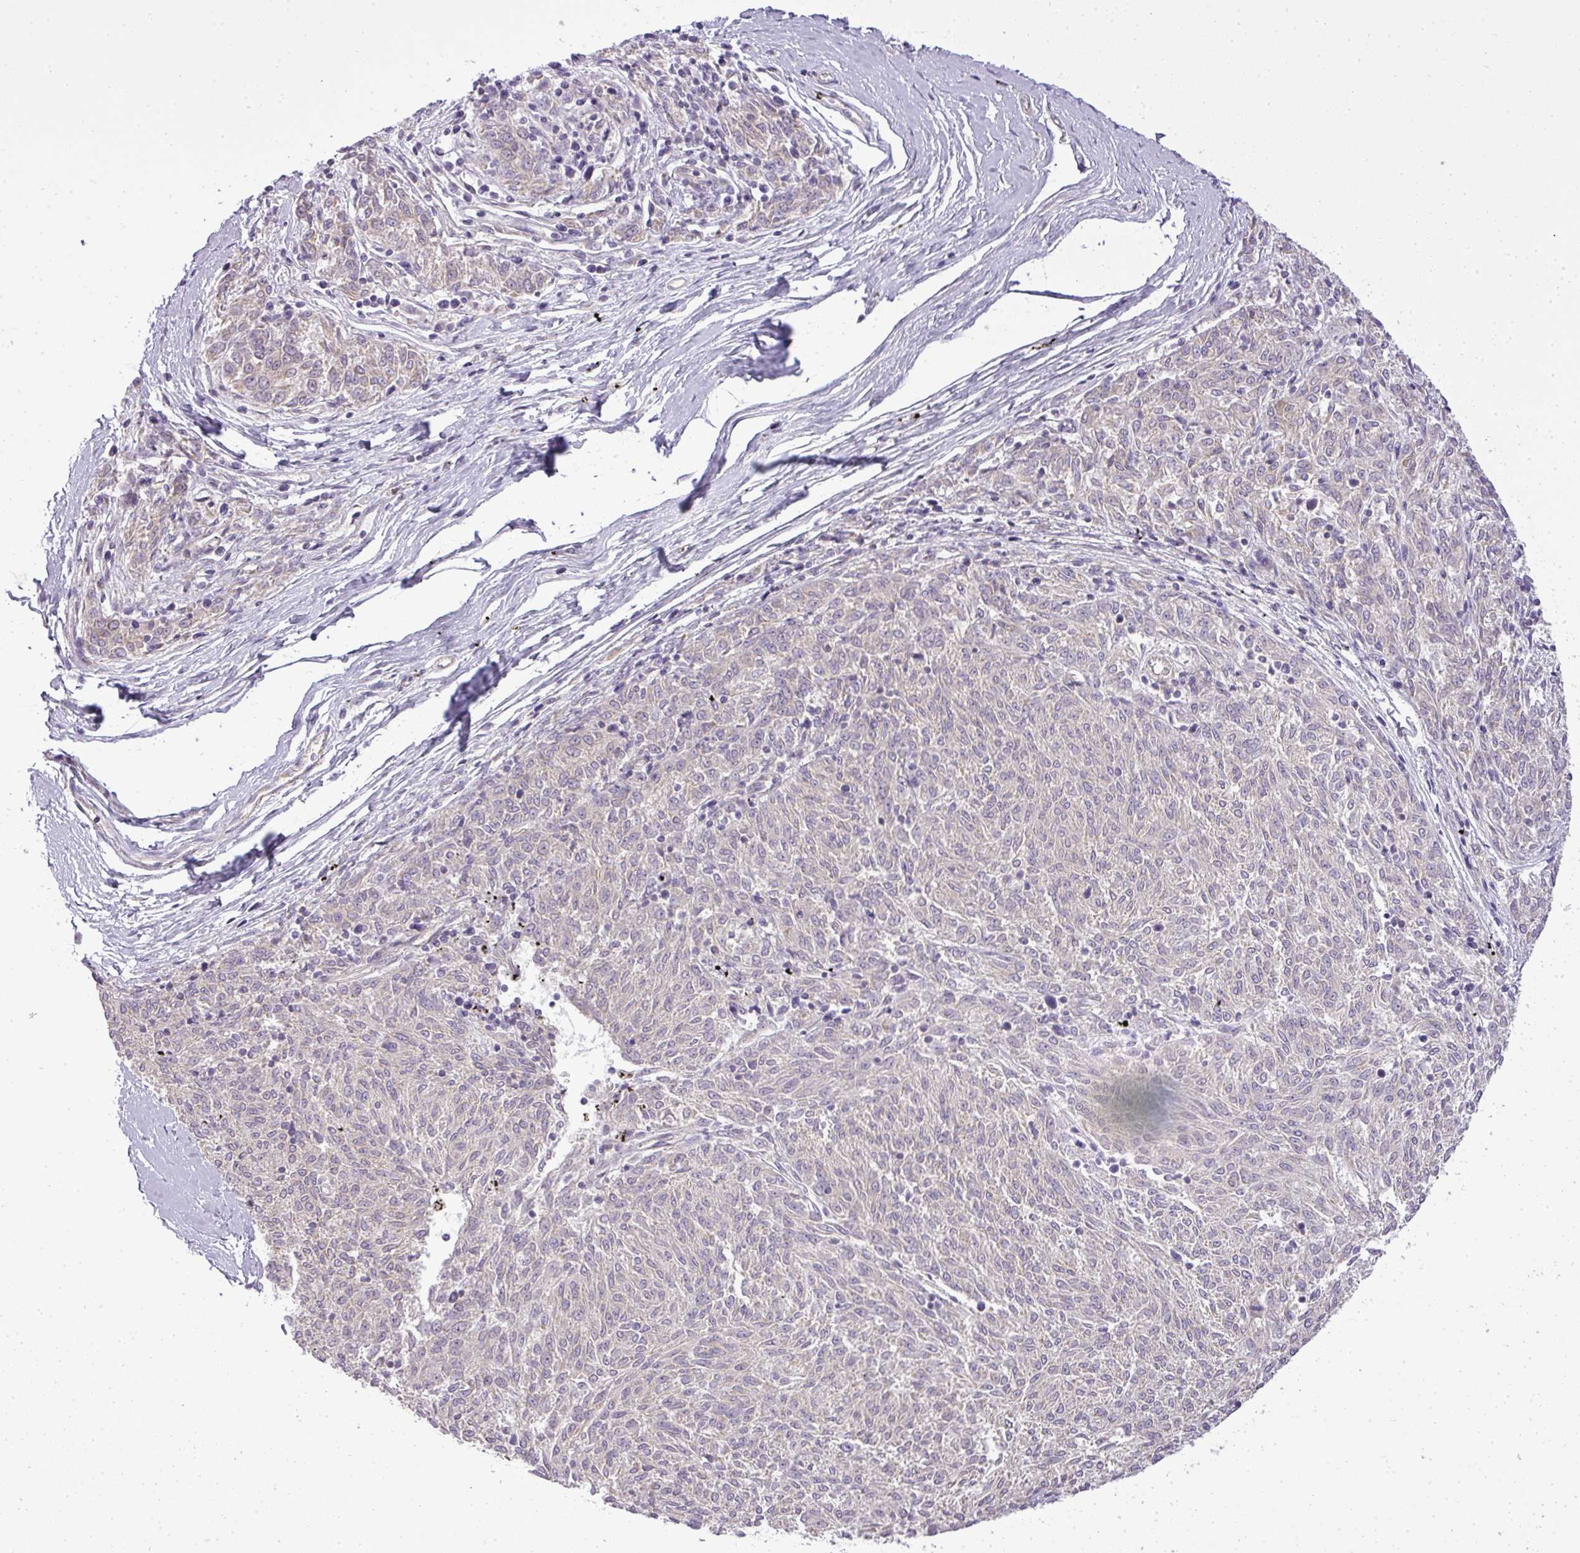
{"staining": {"intensity": "negative", "quantity": "none", "location": "none"}, "tissue": "melanoma", "cell_type": "Tumor cells", "image_type": "cancer", "snomed": [{"axis": "morphology", "description": "Malignant melanoma, NOS"}, {"axis": "topography", "description": "Skin"}], "caption": "A photomicrograph of human melanoma is negative for staining in tumor cells. Brightfield microscopy of IHC stained with DAB (brown) and hematoxylin (blue), captured at high magnification.", "gene": "ZDHHC1", "patient": {"sex": "female", "age": 72}}